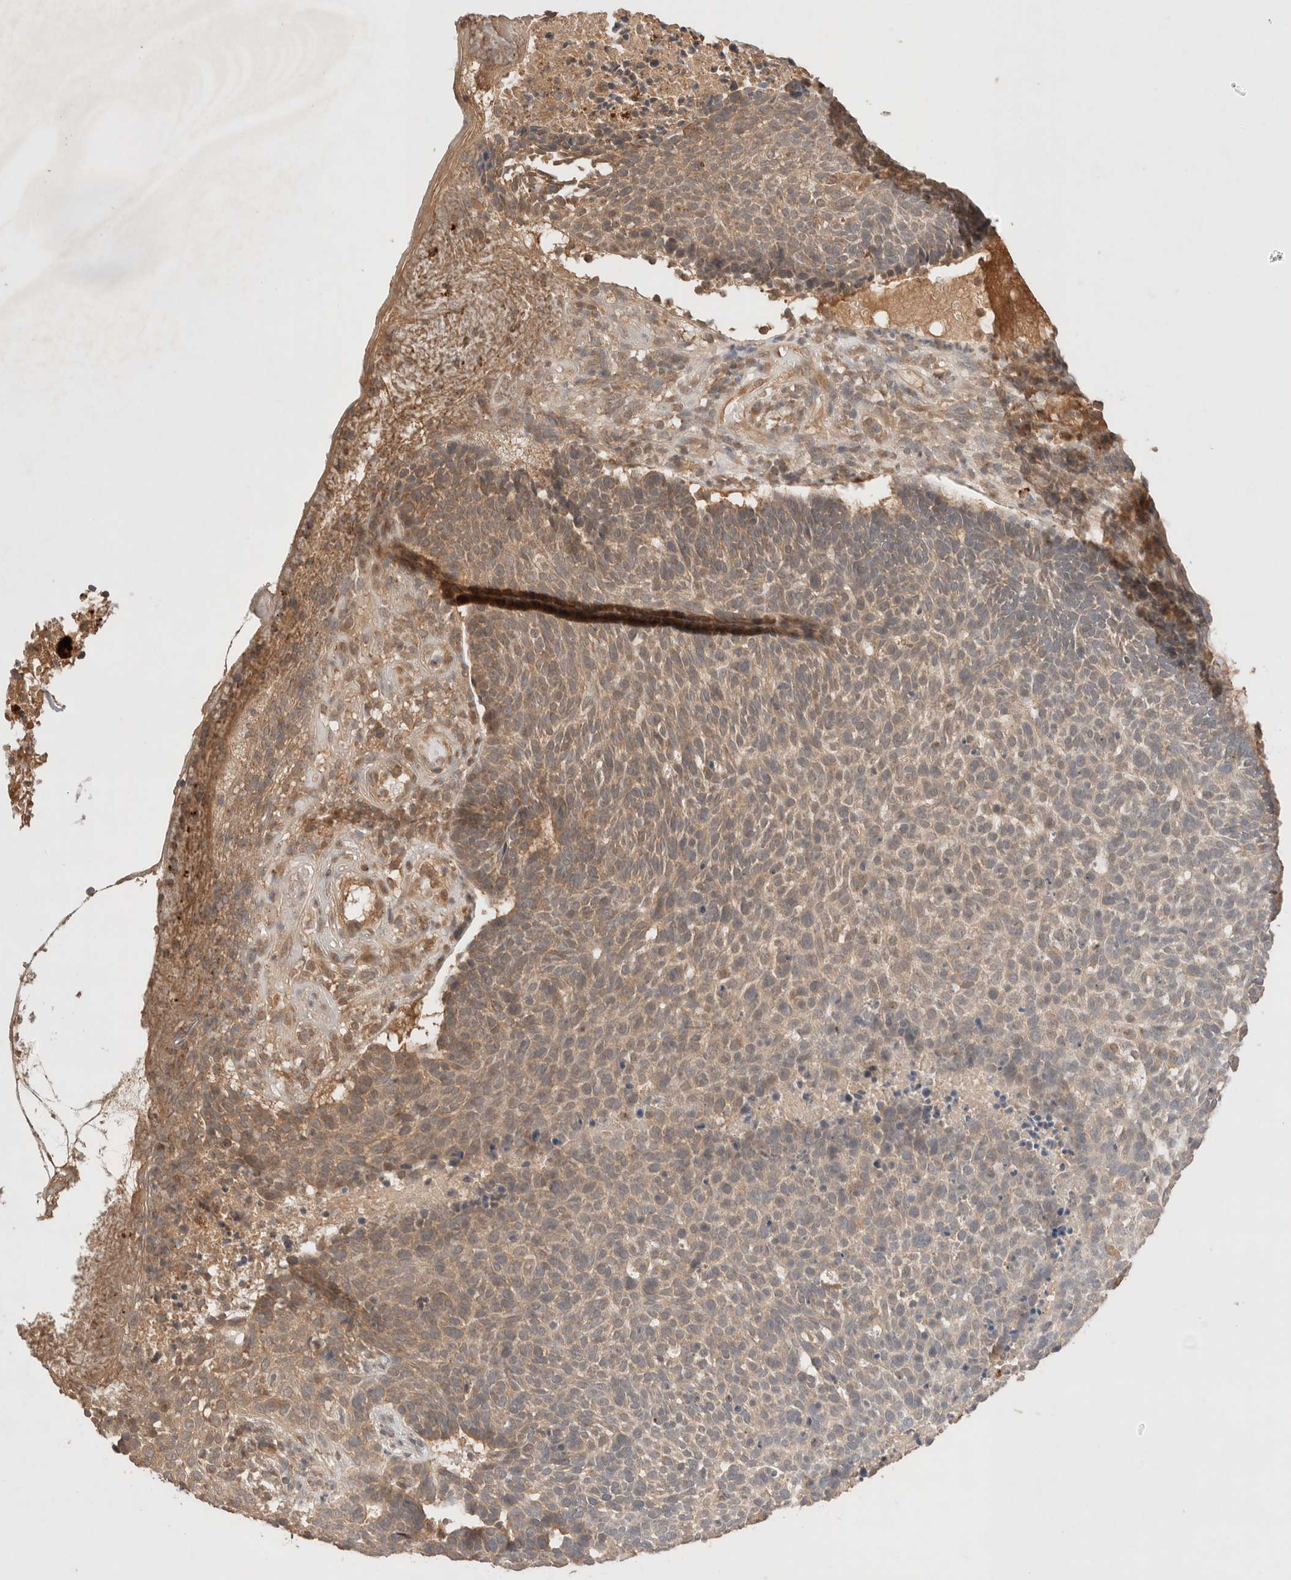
{"staining": {"intensity": "weak", "quantity": ">75%", "location": "cytoplasmic/membranous"}, "tissue": "skin cancer", "cell_type": "Tumor cells", "image_type": "cancer", "snomed": [{"axis": "morphology", "description": "Basal cell carcinoma"}, {"axis": "topography", "description": "Skin"}], "caption": "Skin basal cell carcinoma was stained to show a protein in brown. There is low levels of weak cytoplasmic/membranous staining in approximately >75% of tumor cells. The staining is performed using DAB (3,3'-diaminobenzidine) brown chromogen to label protein expression. The nuclei are counter-stained blue using hematoxylin.", "gene": "CARNMT1", "patient": {"sex": "male", "age": 85}}